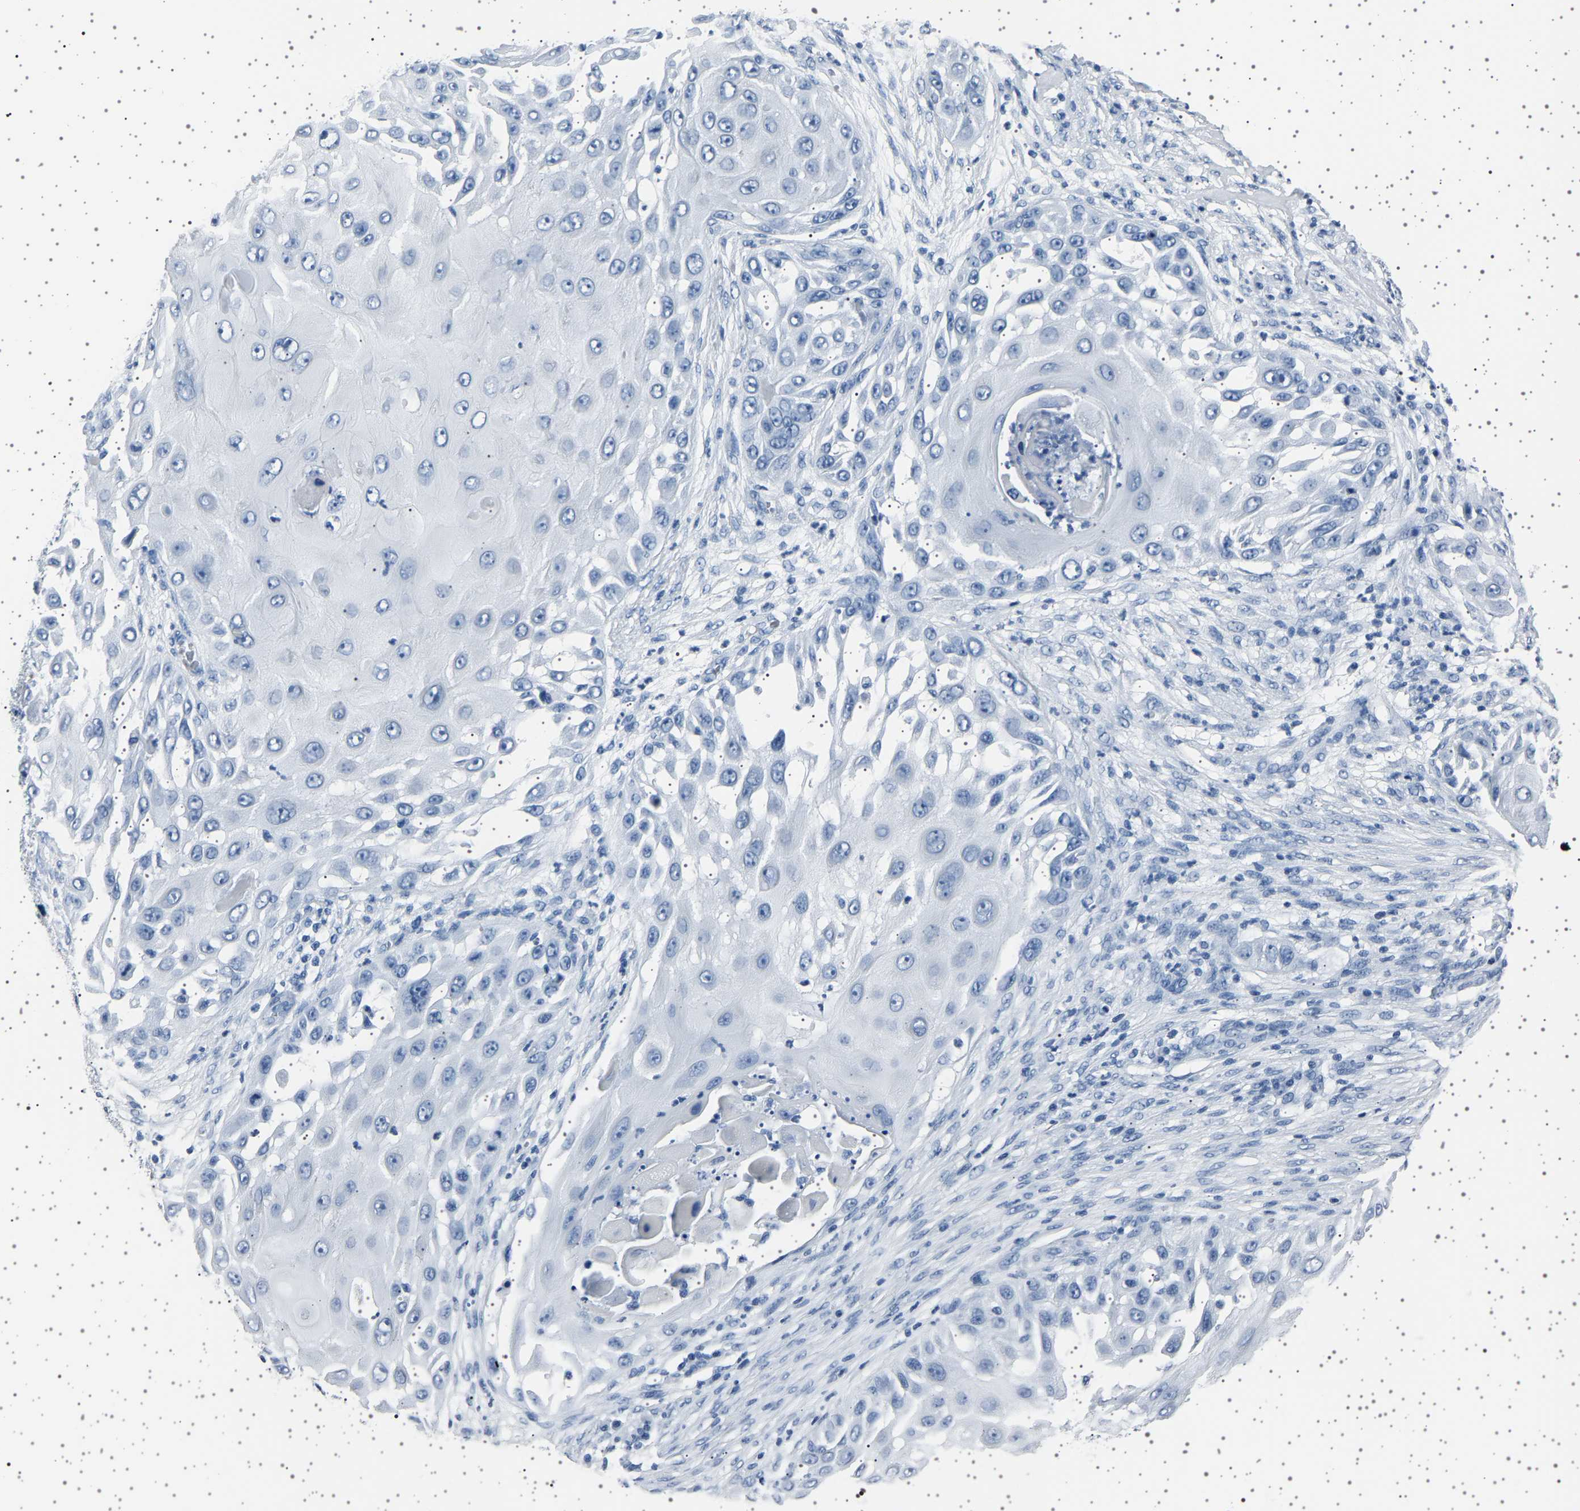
{"staining": {"intensity": "negative", "quantity": "none", "location": "none"}, "tissue": "skin cancer", "cell_type": "Tumor cells", "image_type": "cancer", "snomed": [{"axis": "morphology", "description": "Squamous cell carcinoma, NOS"}, {"axis": "topography", "description": "Skin"}], "caption": "Human skin squamous cell carcinoma stained for a protein using immunohistochemistry displays no positivity in tumor cells.", "gene": "TFF3", "patient": {"sex": "female", "age": 44}}